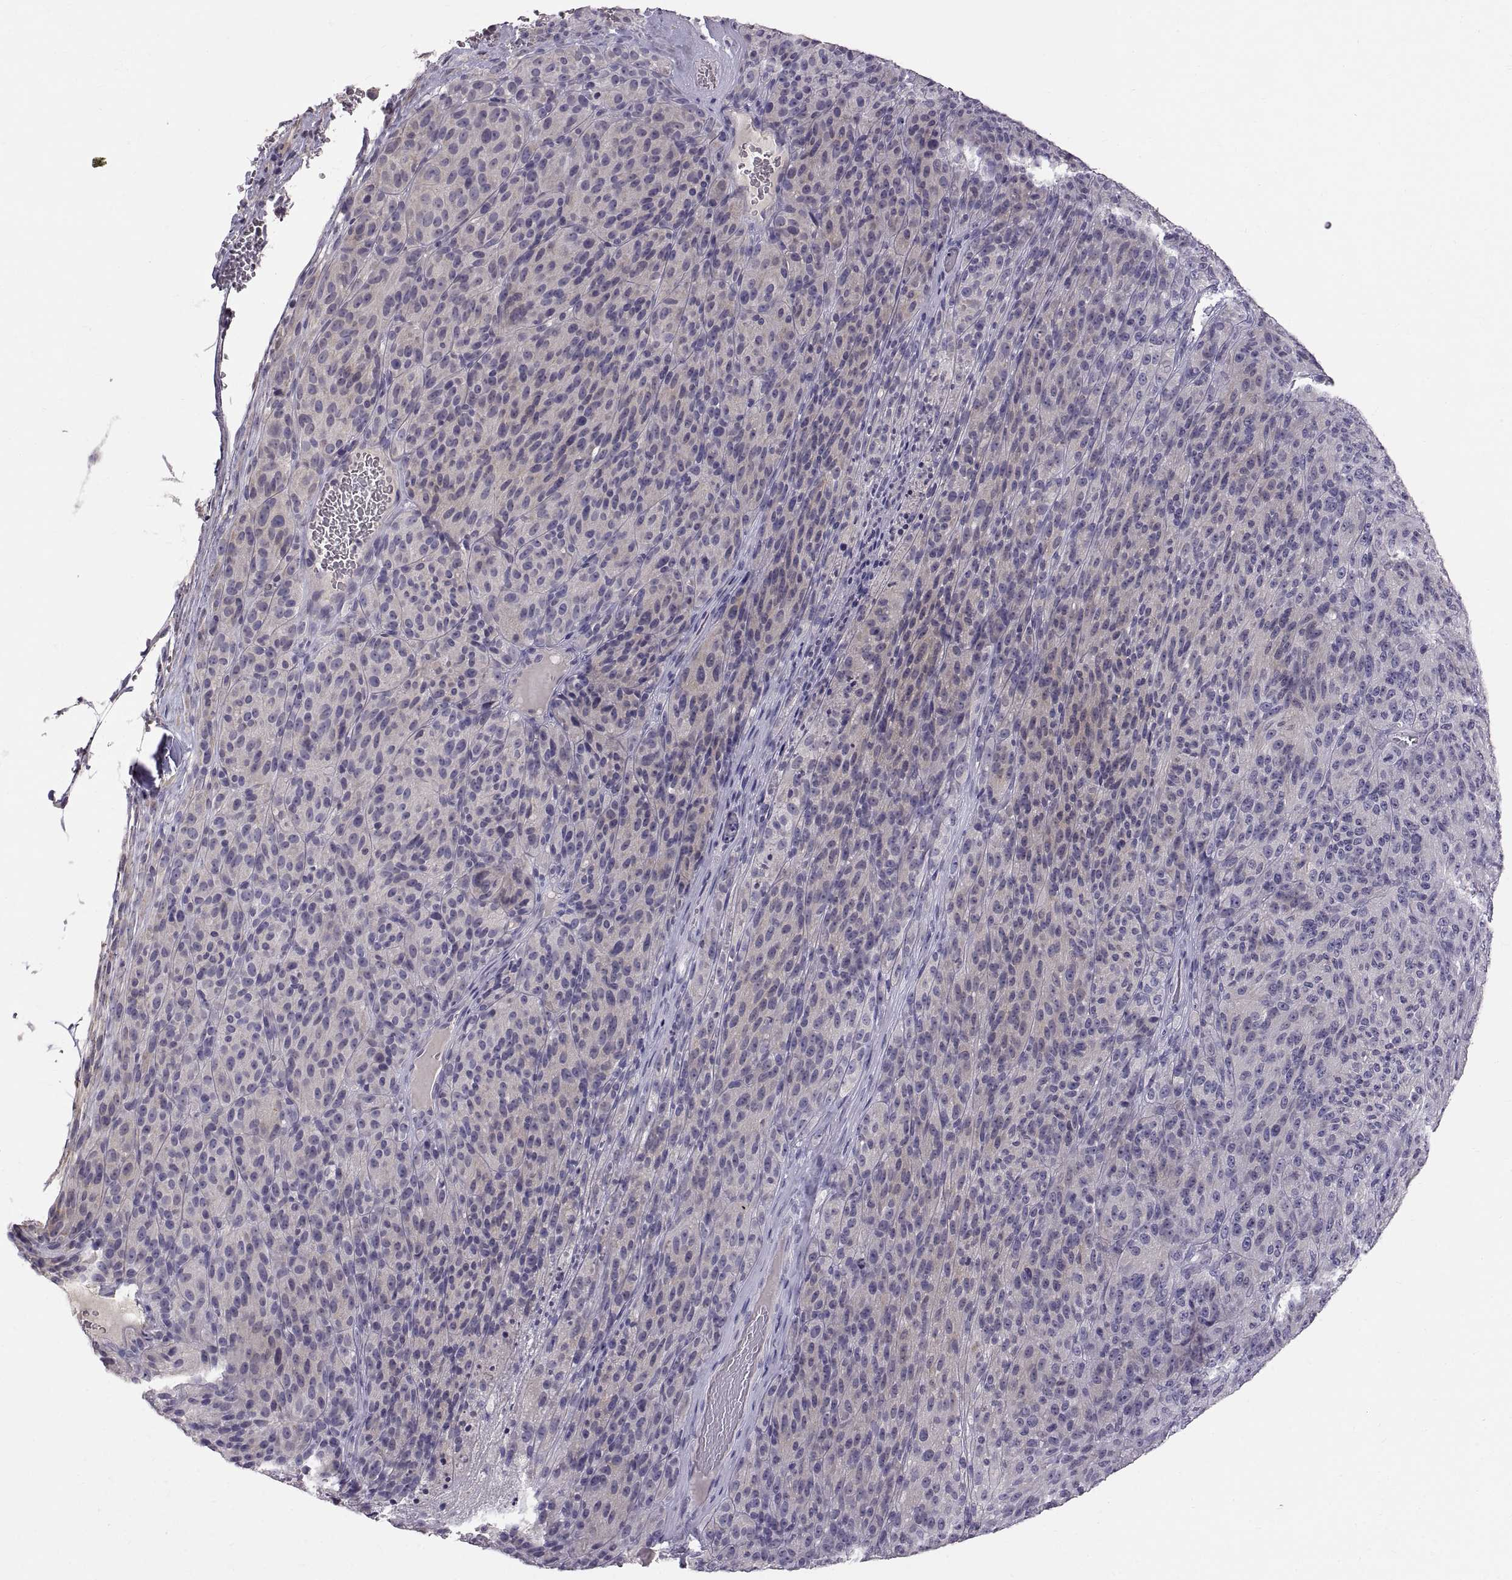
{"staining": {"intensity": "negative", "quantity": "none", "location": "none"}, "tissue": "melanoma", "cell_type": "Tumor cells", "image_type": "cancer", "snomed": [{"axis": "morphology", "description": "Malignant melanoma, Metastatic site"}, {"axis": "topography", "description": "Brain"}], "caption": "A photomicrograph of human melanoma is negative for staining in tumor cells. Nuclei are stained in blue.", "gene": "WFDC8", "patient": {"sex": "female", "age": 56}}